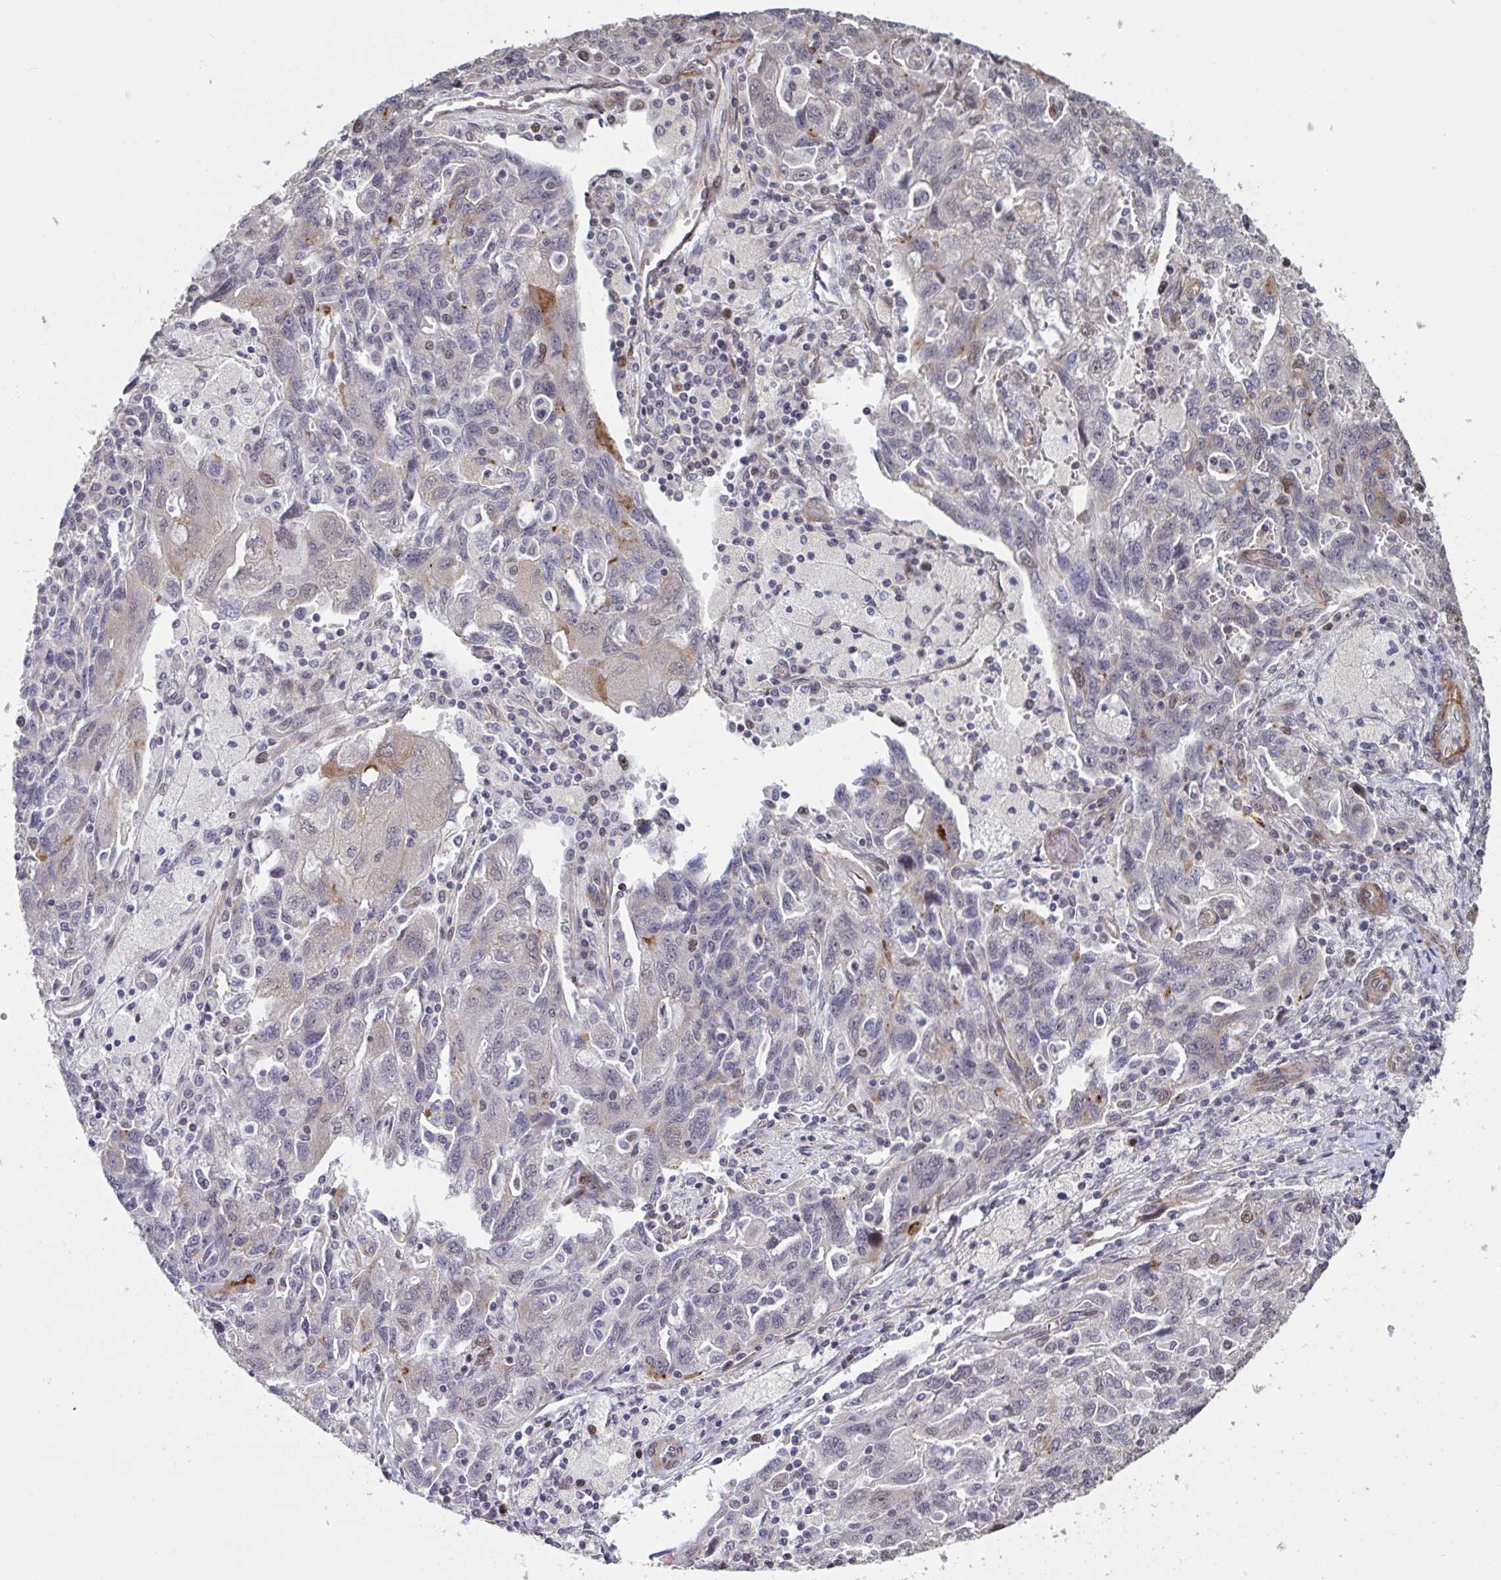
{"staining": {"intensity": "negative", "quantity": "none", "location": "none"}, "tissue": "ovarian cancer", "cell_type": "Tumor cells", "image_type": "cancer", "snomed": [{"axis": "morphology", "description": "Carcinoma, NOS"}, {"axis": "morphology", "description": "Cystadenocarcinoma, serous, NOS"}, {"axis": "topography", "description": "Ovary"}], "caption": "The histopathology image exhibits no staining of tumor cells in ovarian cancer.", "gene": "IPO5", "patient": {"sex": "female", "age": 69}}